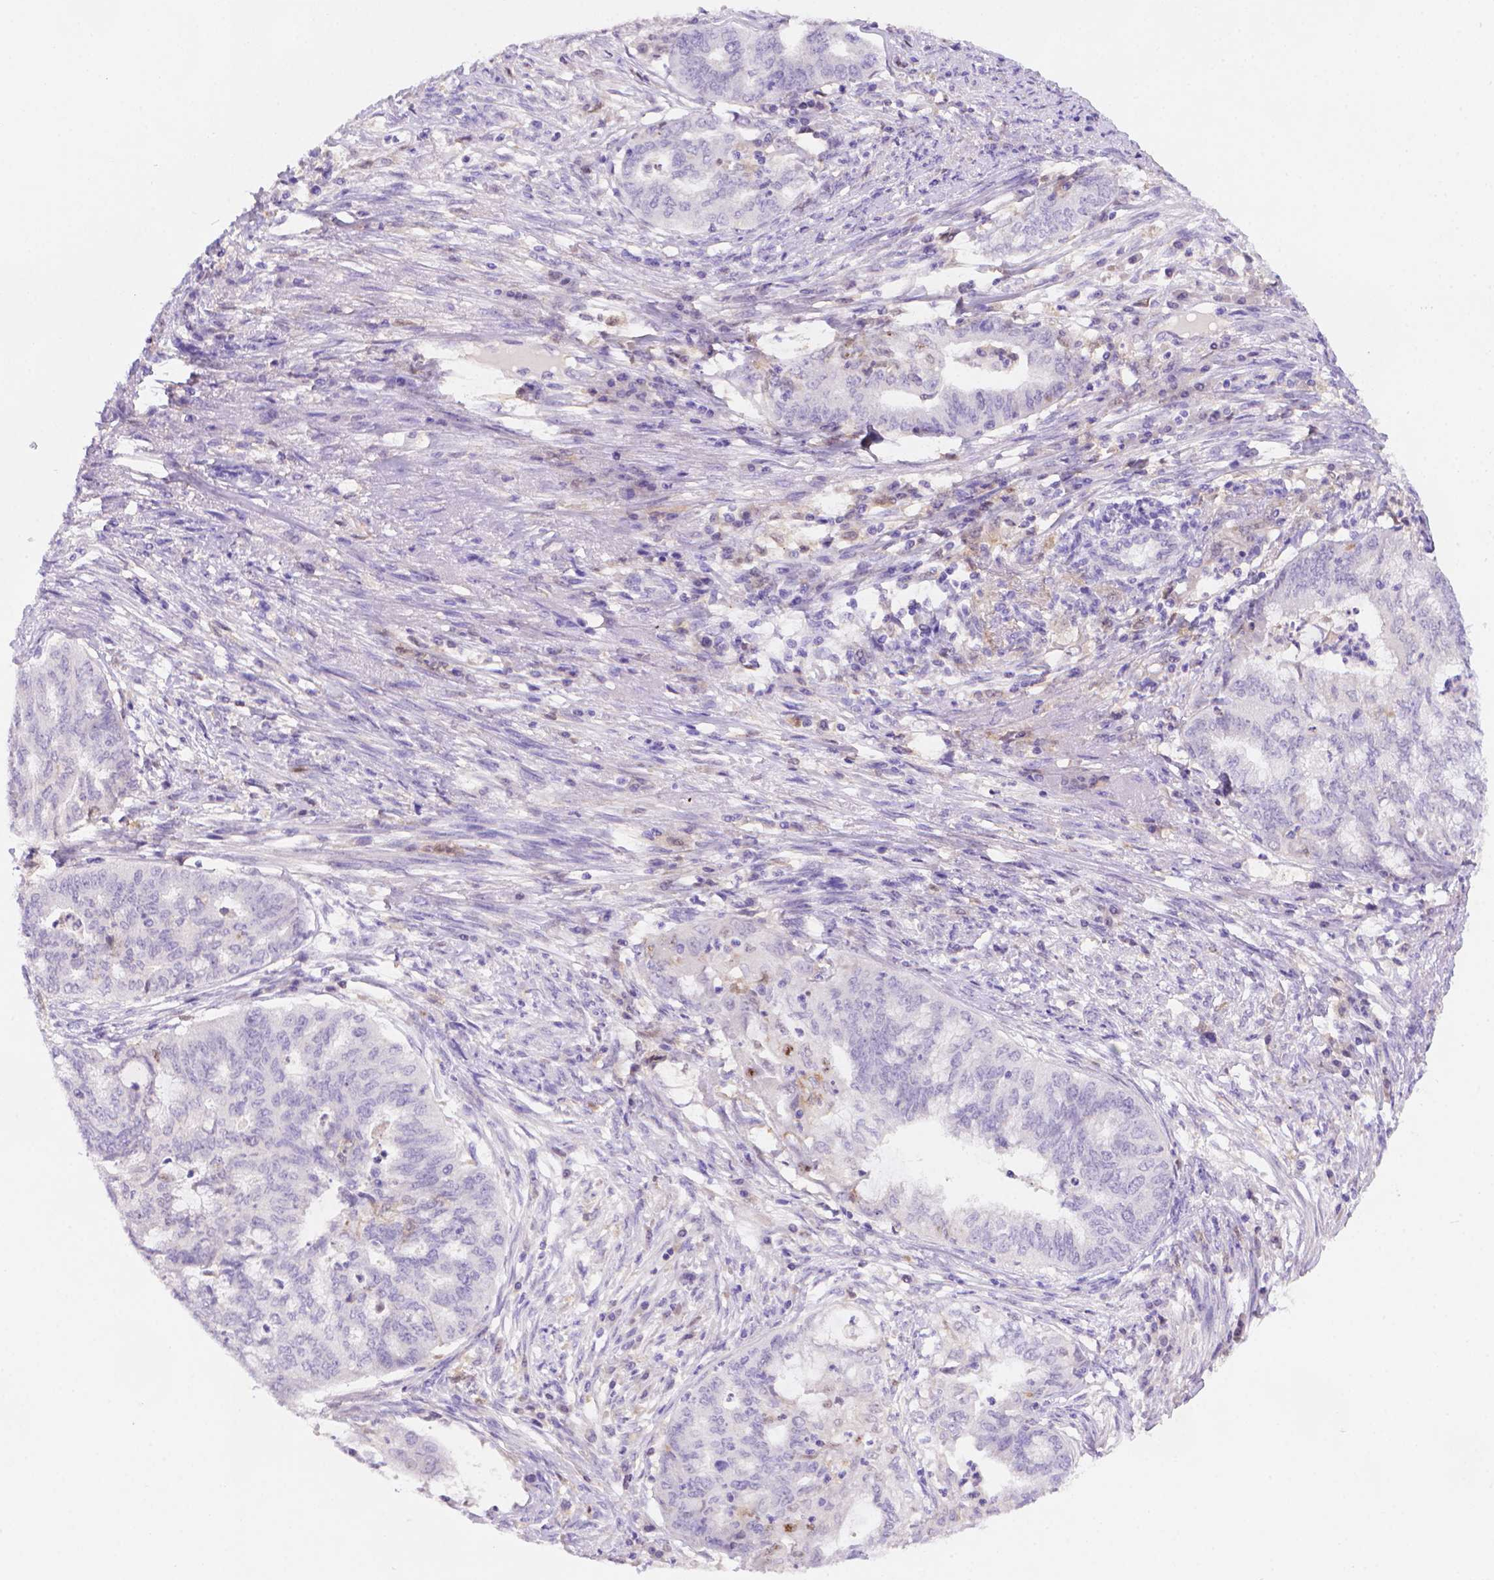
{"staining": {"intensity": "negative", "quantity": "none", "location": "none"}, "tissue": "endometrial cancer", "cell_type": "Tumor cells", "image_type": "cancer", "snomed": [{"axis": "morphology", "description": "Adenocarcinoma, NOS"}, {"axis": "topography", "description": "Endometrium"}], "caption": "Histopathology image shows no significant protein expression in tumor cells of endometrial cancer (adenocarcinoma).", "gene": "FGD2", "patient": {"sex": "female", "age": 79}}